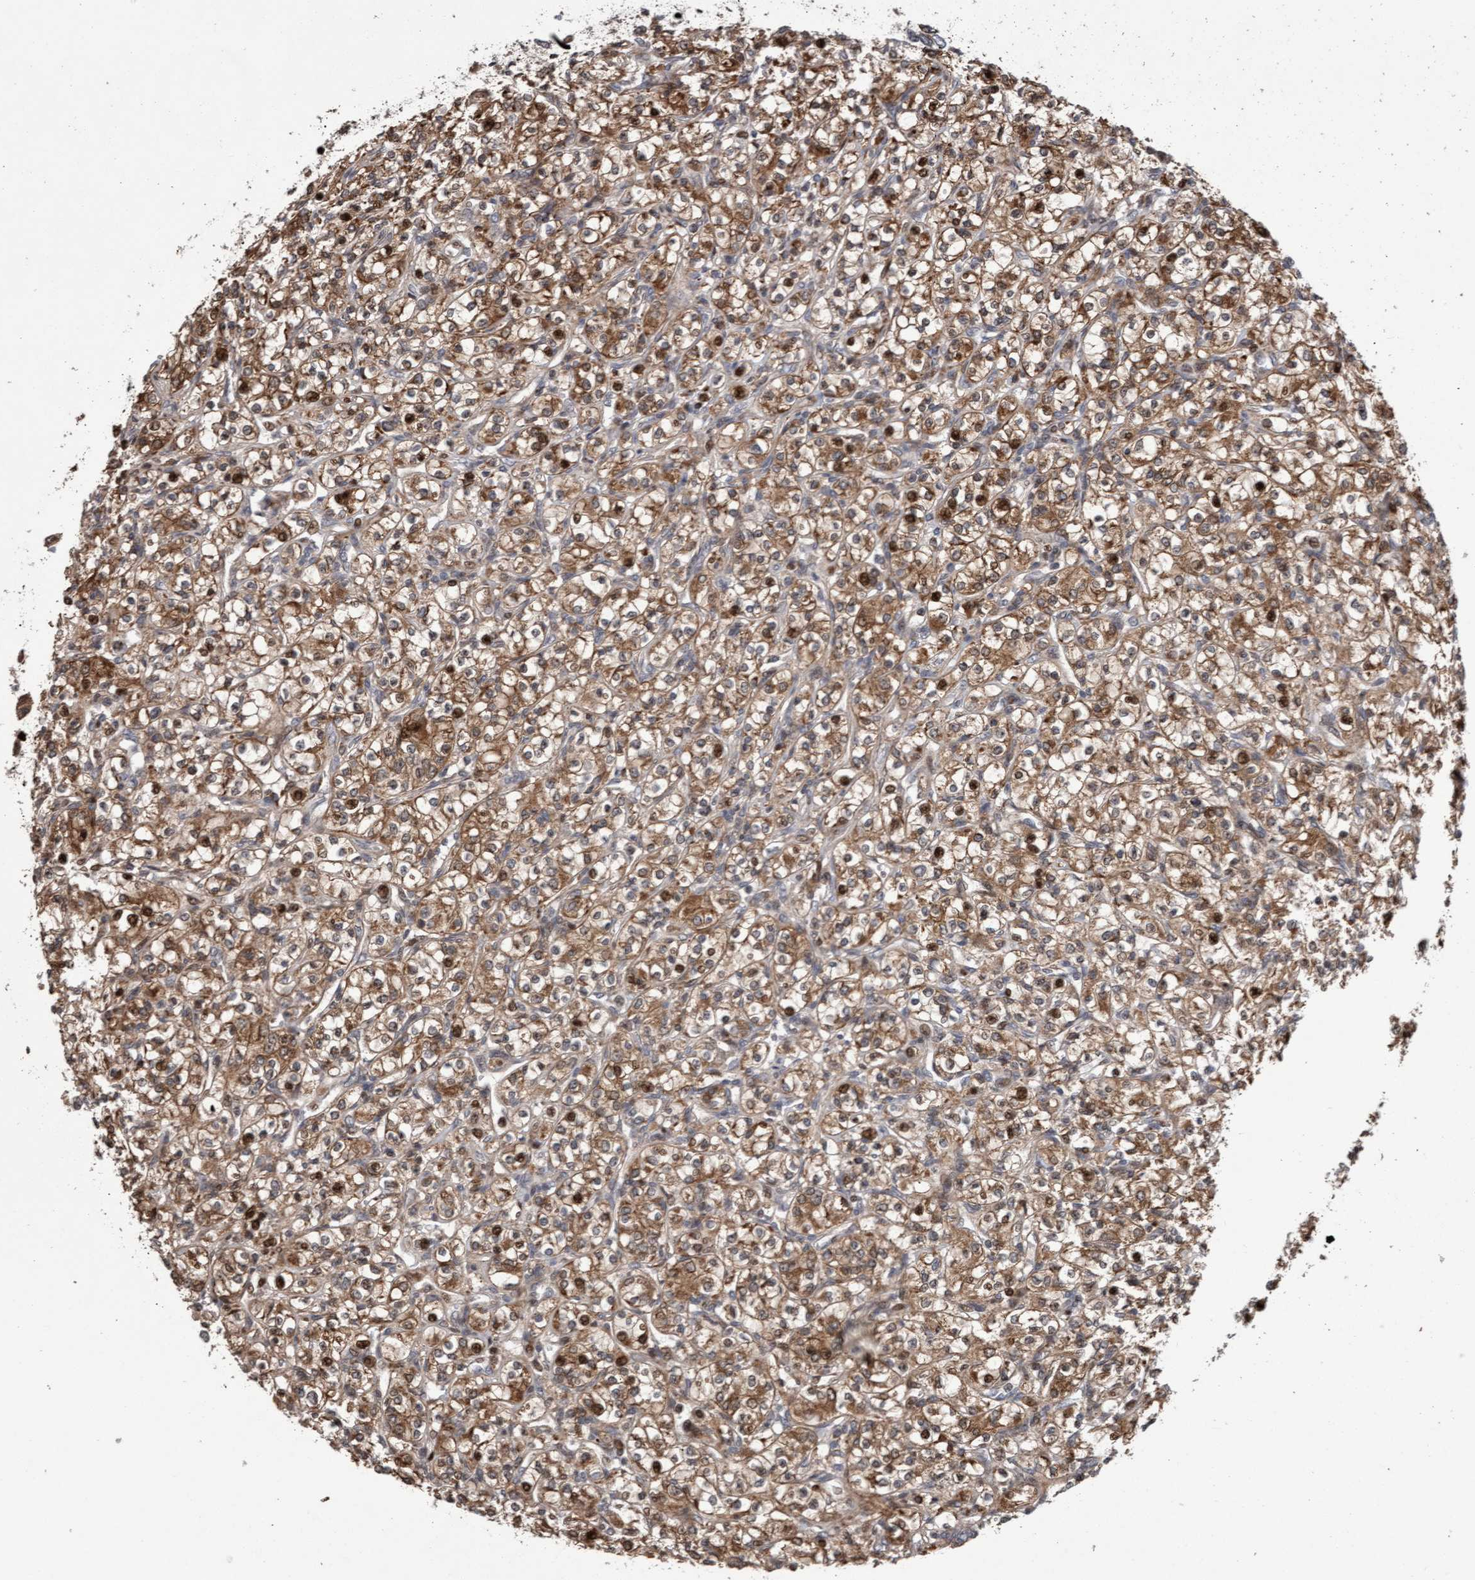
{"staining": {"intensity": "moderate", "quantity": ">75%", "location": "cytoplasmic/membranous"}, "tissue": "renal cancer", "cell_type": "Tumor cells", "image_type": "cancer", "snomed": [{"axis": "morphology", "description": "Adenocarcinoma, NOS"}, {"axis": "topography", "description": "Kidney"}], "caption": "Human renal adenocarcinoma stained with a protein marker shows moderate staining in tumor cells.", "gene": "PECR", "patient": {"sex": "male", "age": 77}}